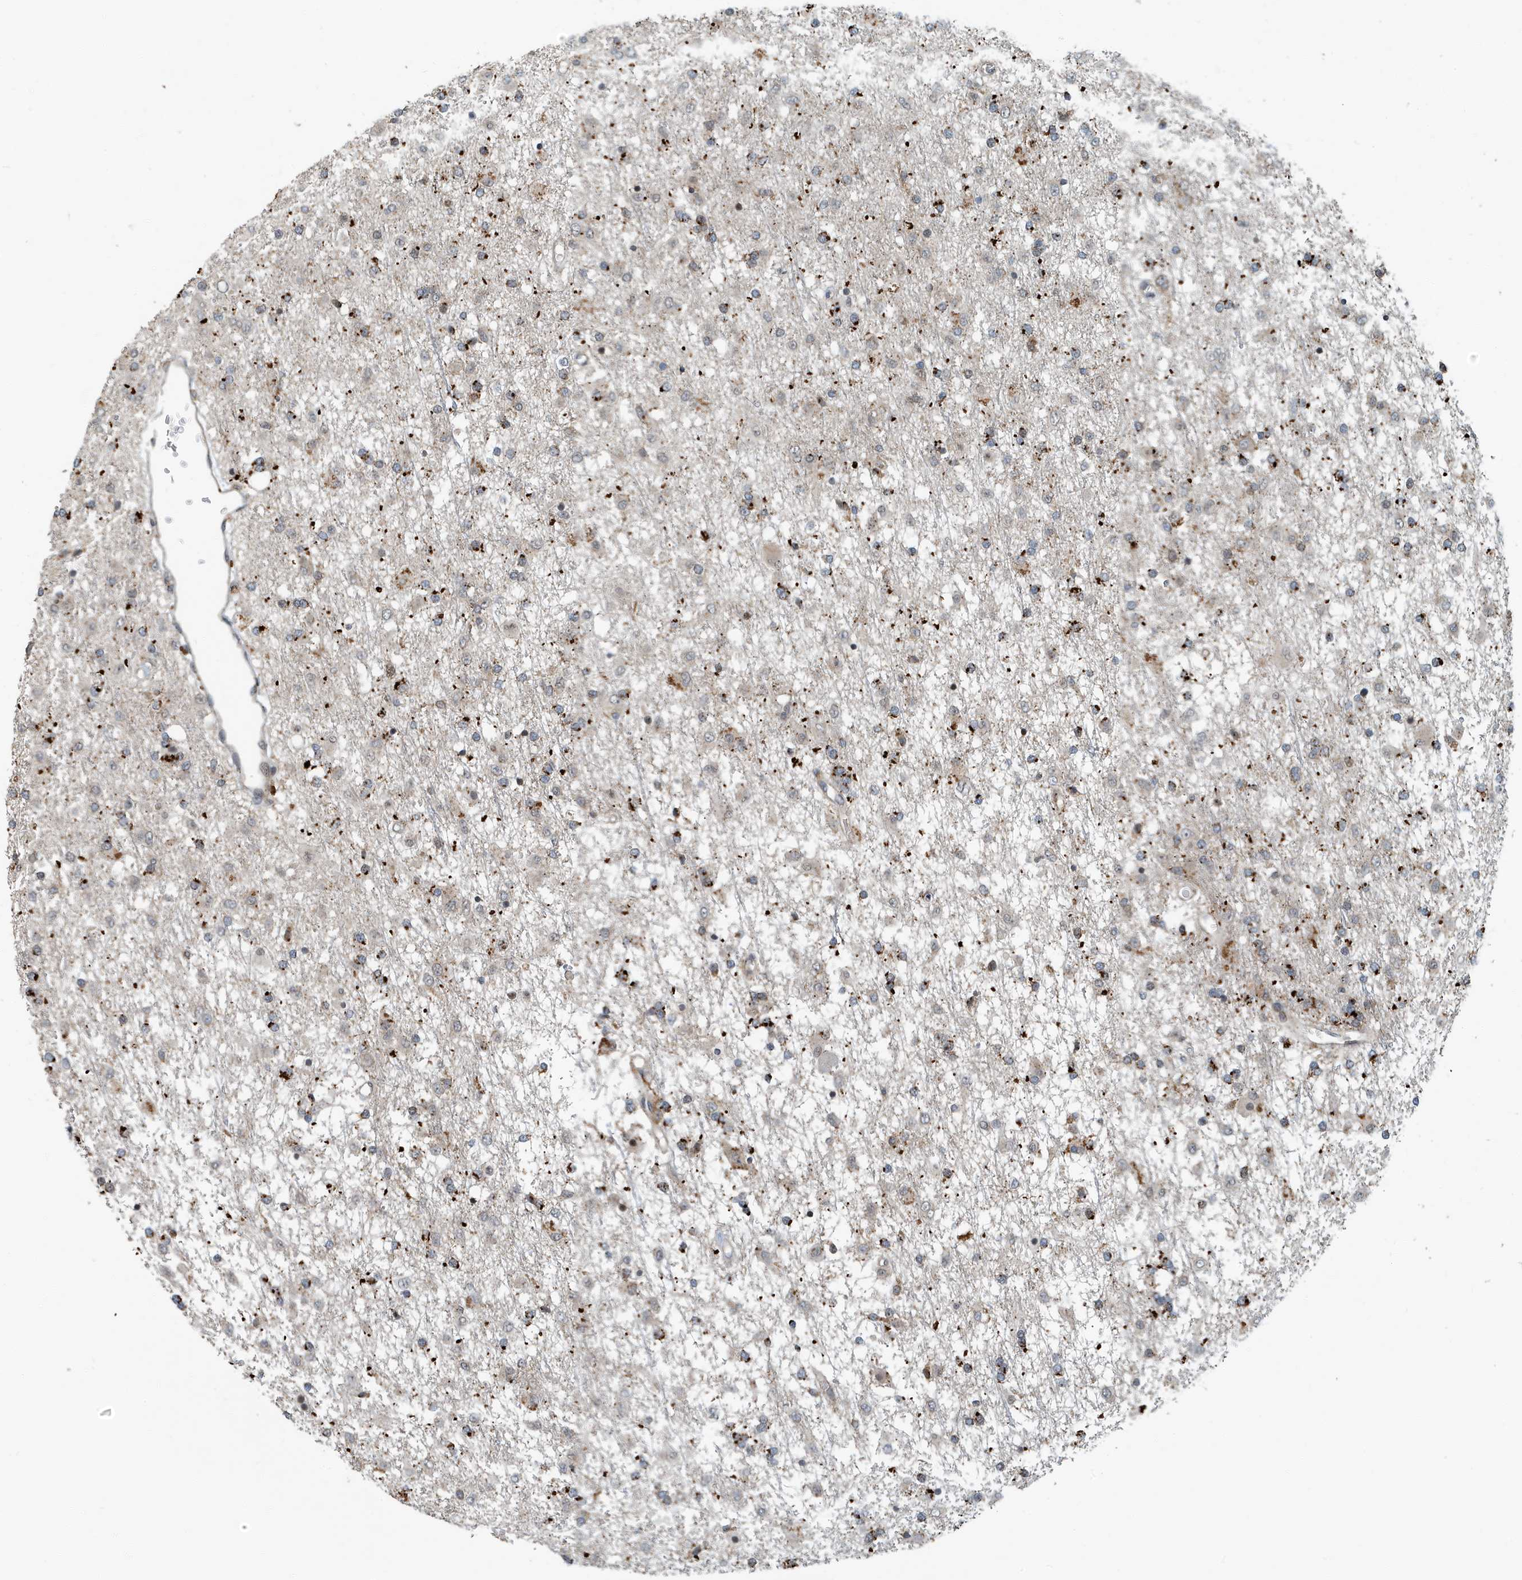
{"staining": {"intensity": "moderate", "quantity": ">75%", "location": "cytoplasmic/membranous"}, "tissue": "glioma", "cell_type": "Tumor cells", "image_type": "cancer", "snomed": [{"axis": "morphology", "description": "Glioma, malignant, Low grade"}, {"axis": "topography", "description": "Brain"}], "caption": "Immunohistochemical staining of malignant low-grade glioma displays medium levels of moderate cytoplasmic/membranous positivity in about >75% of tumor cells.", "gene": "KIF15", "patient": {"sex": "male", "age": 65}}